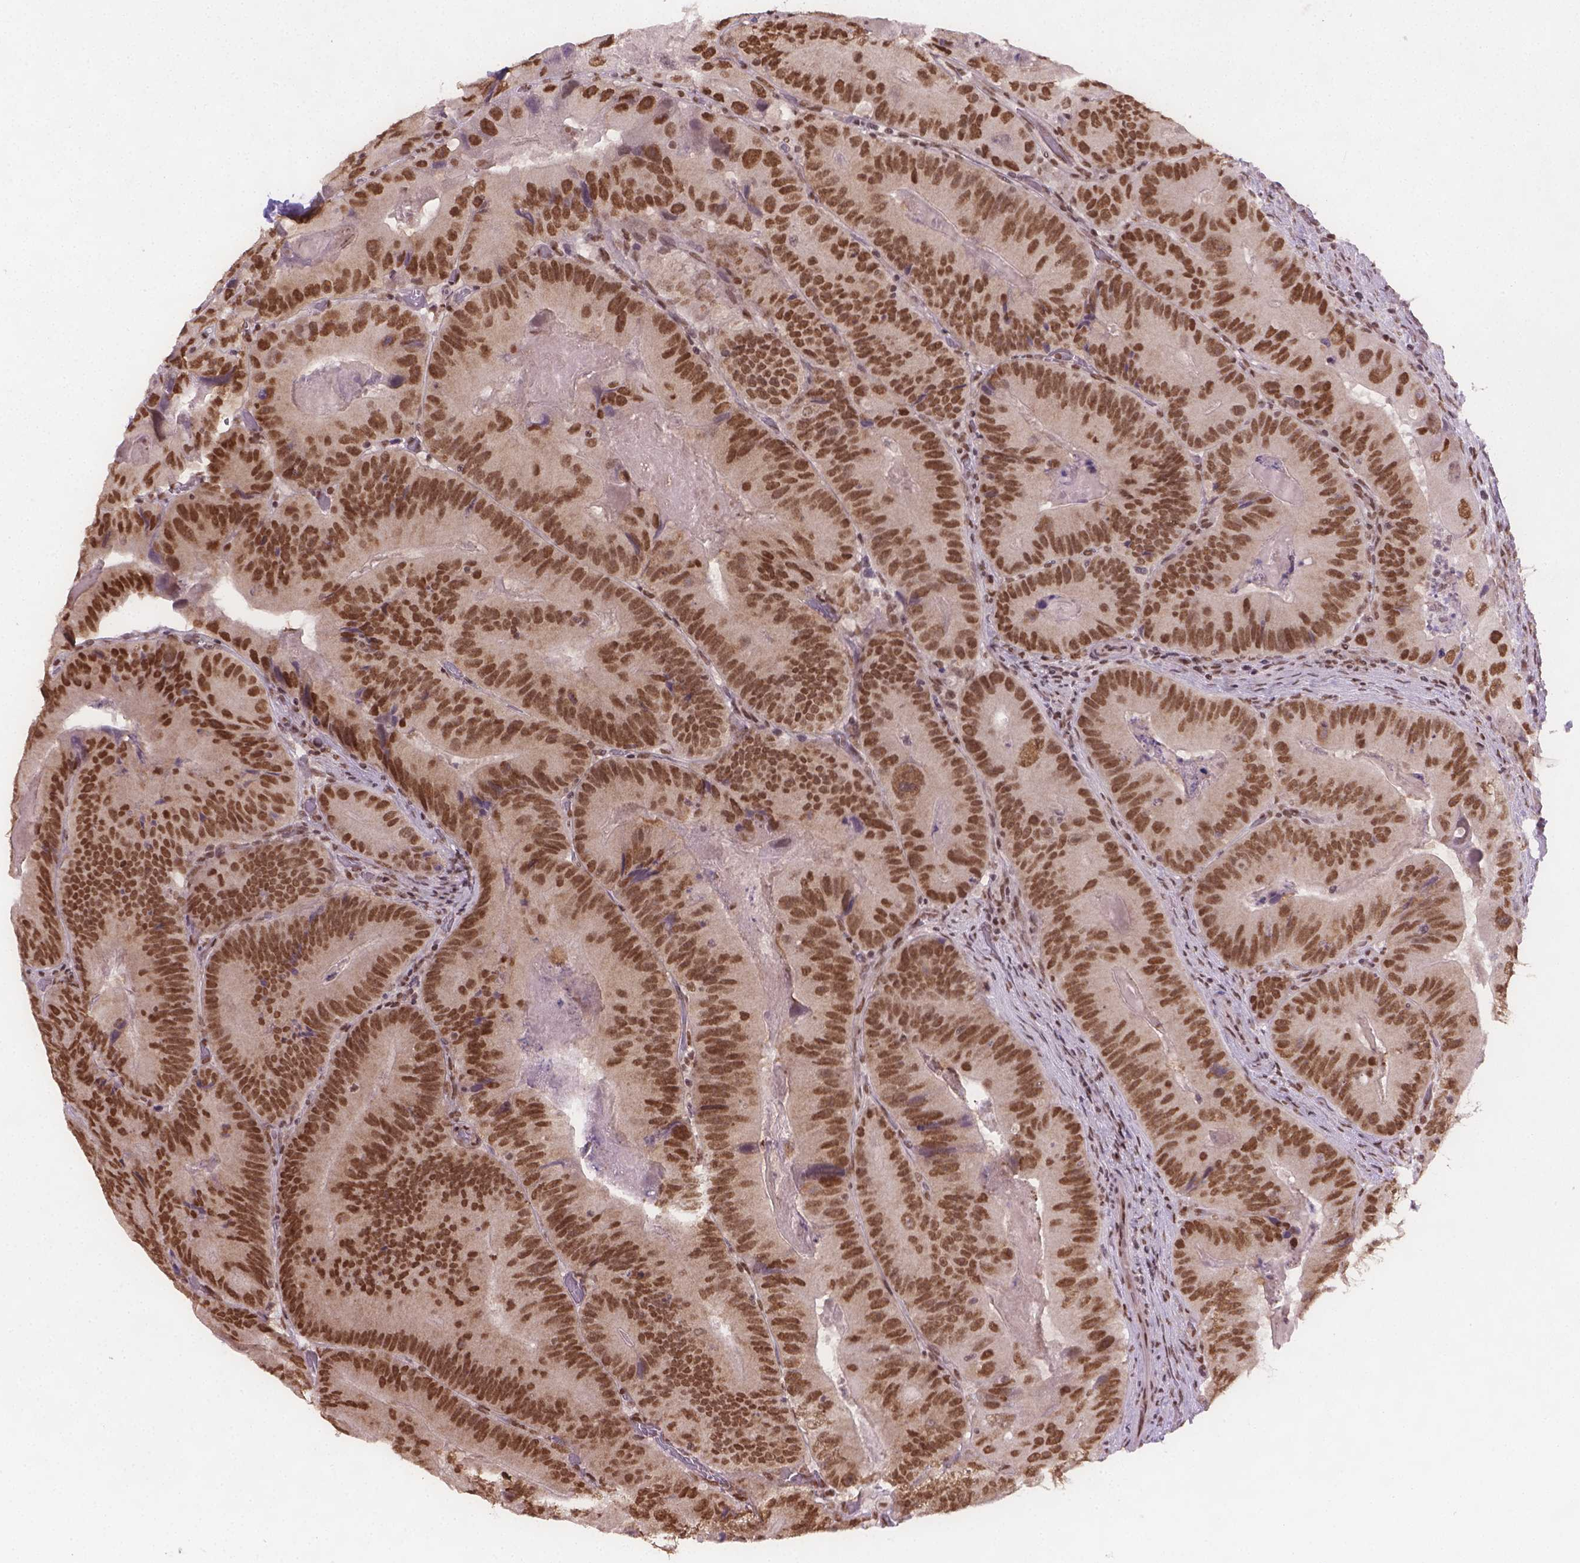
{"staining": {"intensity": "moderate", "quantity": ">75%", "location": "nuclear"}, "tissue": "colorectal cancer", "cell_type": "Tumor cells", "image_type": "cancer", "snomed": [{"axis": "morphology", "description": "Adenocarcinoma, NOS"}, {"axis": "topography", "description": "Colon"}], "caption": "The micrograph exhibits staining of colorectal cancer (adenocarcinoma), revealing moderate nuclear protein expression (brown color) within tumor cells. The protein is stained brown, and the nuclei are stained in blue (DAB IHC with brightfield microscopy, high magnification).", "gene": "FANCE", "patient": {"sex": "female", "age": 86}}